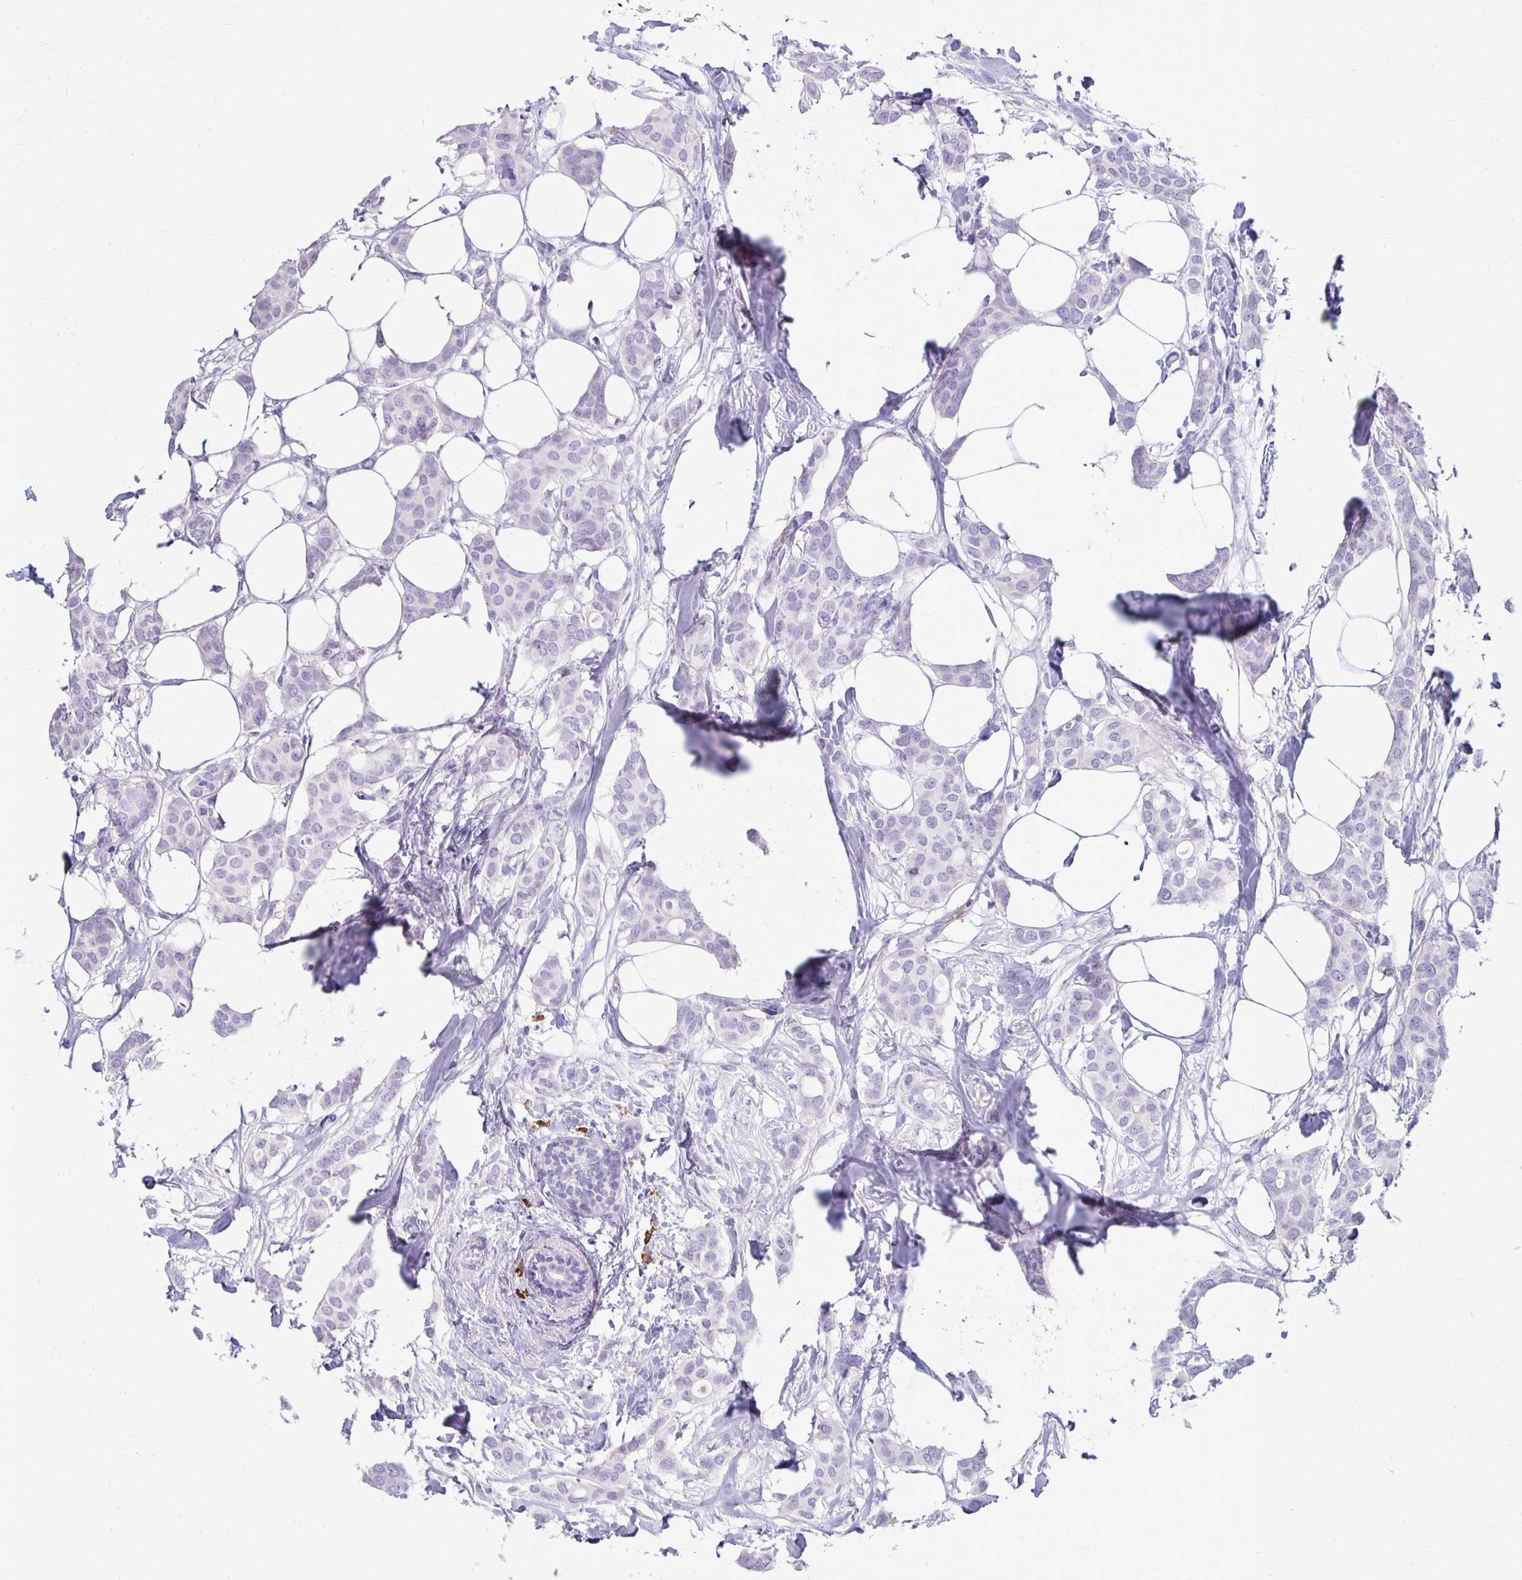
{"staining": {"intensity": "negative", "quantity": "none", "location": "none"}, "tissue": "breast cancer", "cell_type": "Tumor cells", "image_type": "cancer", "snomed": [{"axis": "morphology", "description": "Duct carcinoma"}, {"axis": "topography", "description": "Breast"}], "caption": "Tumor cells are negative for protein expression in human breast cancer (invasive ductal carcinoma).", "gene": "FNTB", "patient": {"sex": "female", "age": 62}}